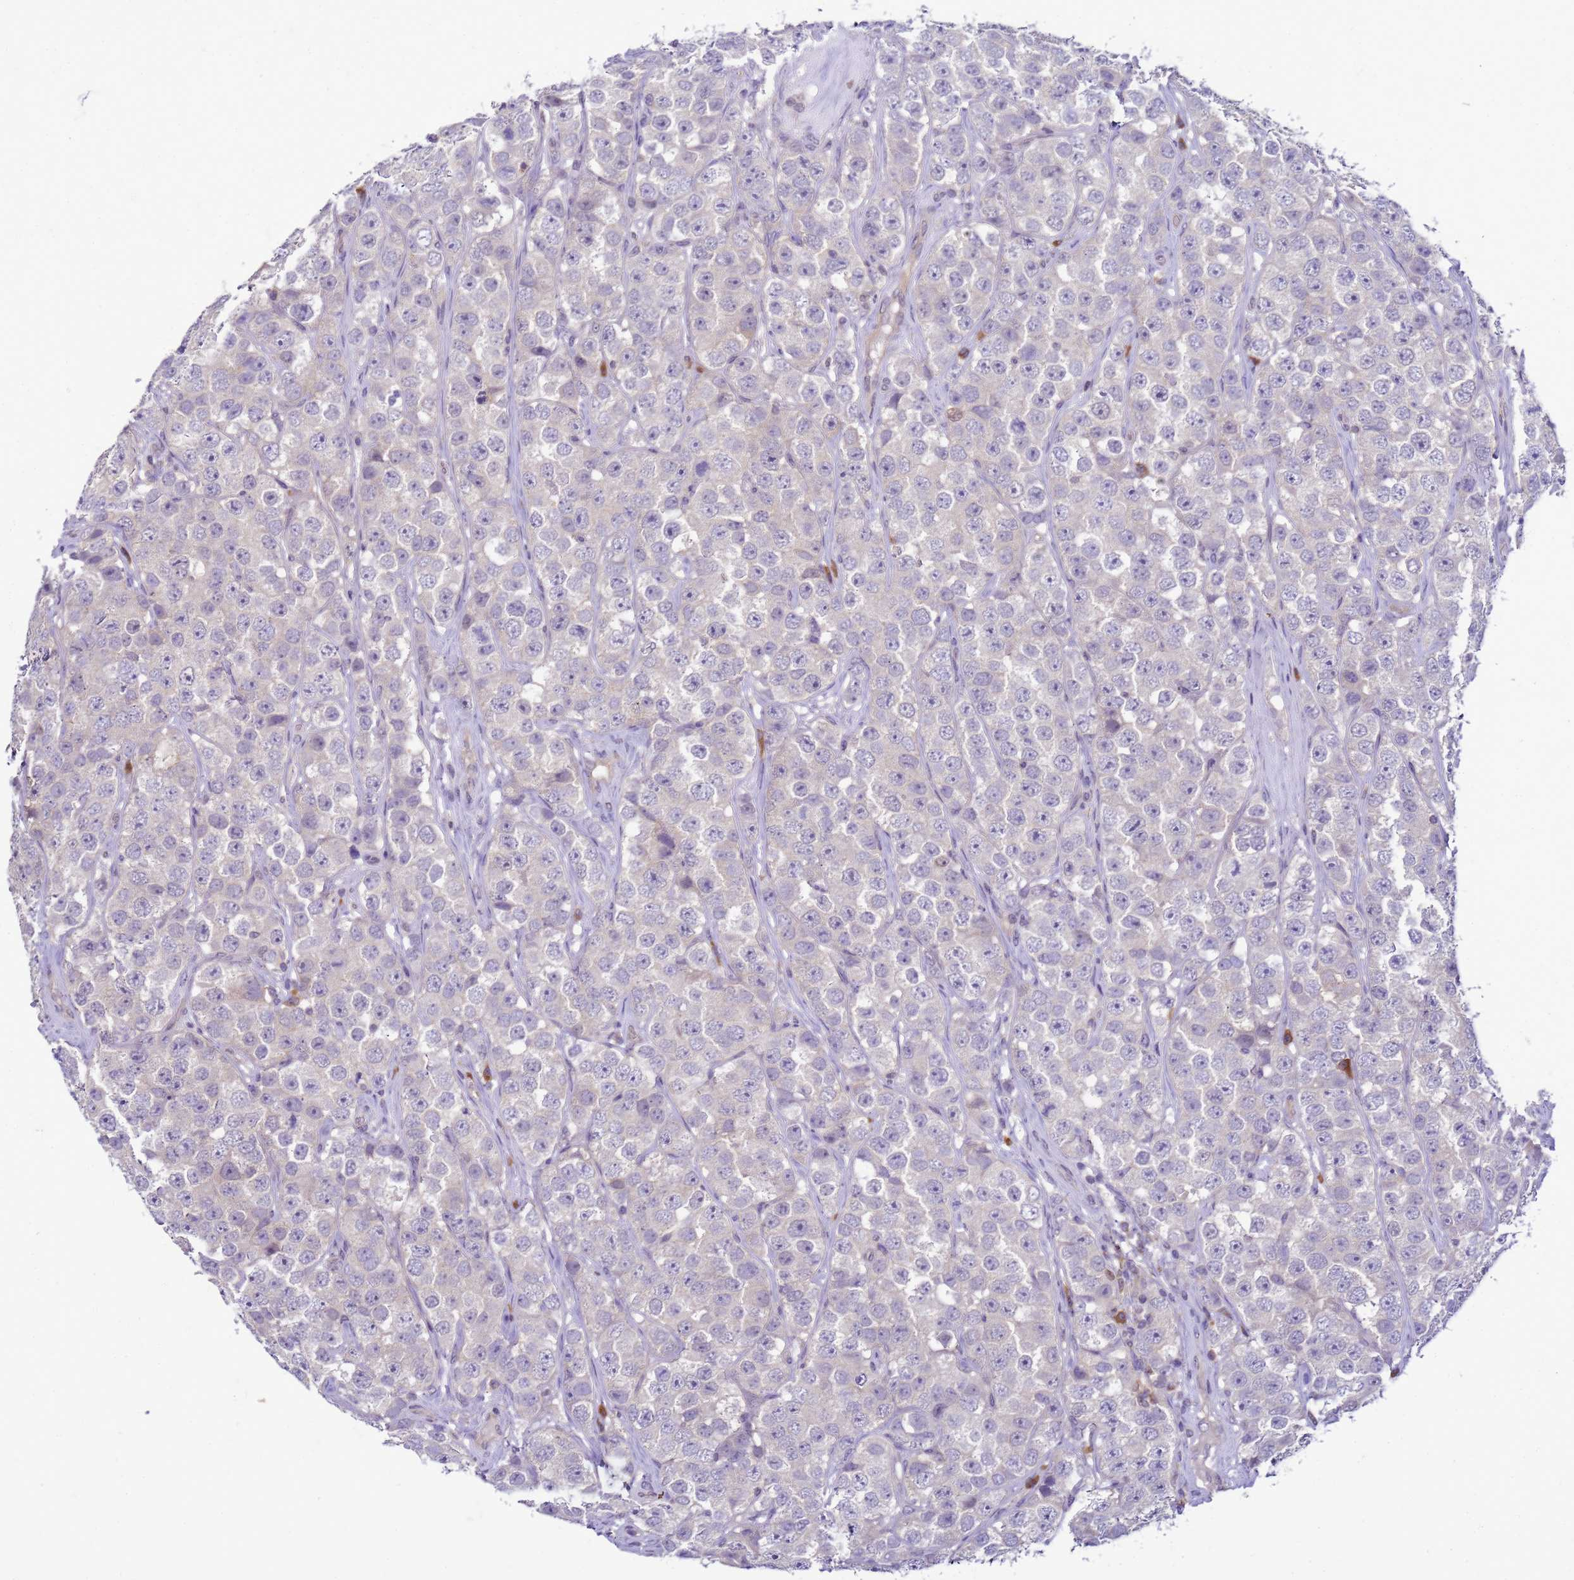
{"staining": {"intensity": "negative", "quantity": "none", "location": "none"}, "tissue": "testis cancer", "cell_type": "Tumor cells", "image_type": "cancer", "snomed": [{"axis": "morphology", "description": "Seminoma, NOS"}, {"axis": "topography", "description": "Testis"}], "caption": "An immunohistochemistry histopathology image of testis seminoma is shown. There is no staining in tumor cells of testis seminoma.", "gene": "DDI2", "patient": {"sex": "male", "age": 28}}